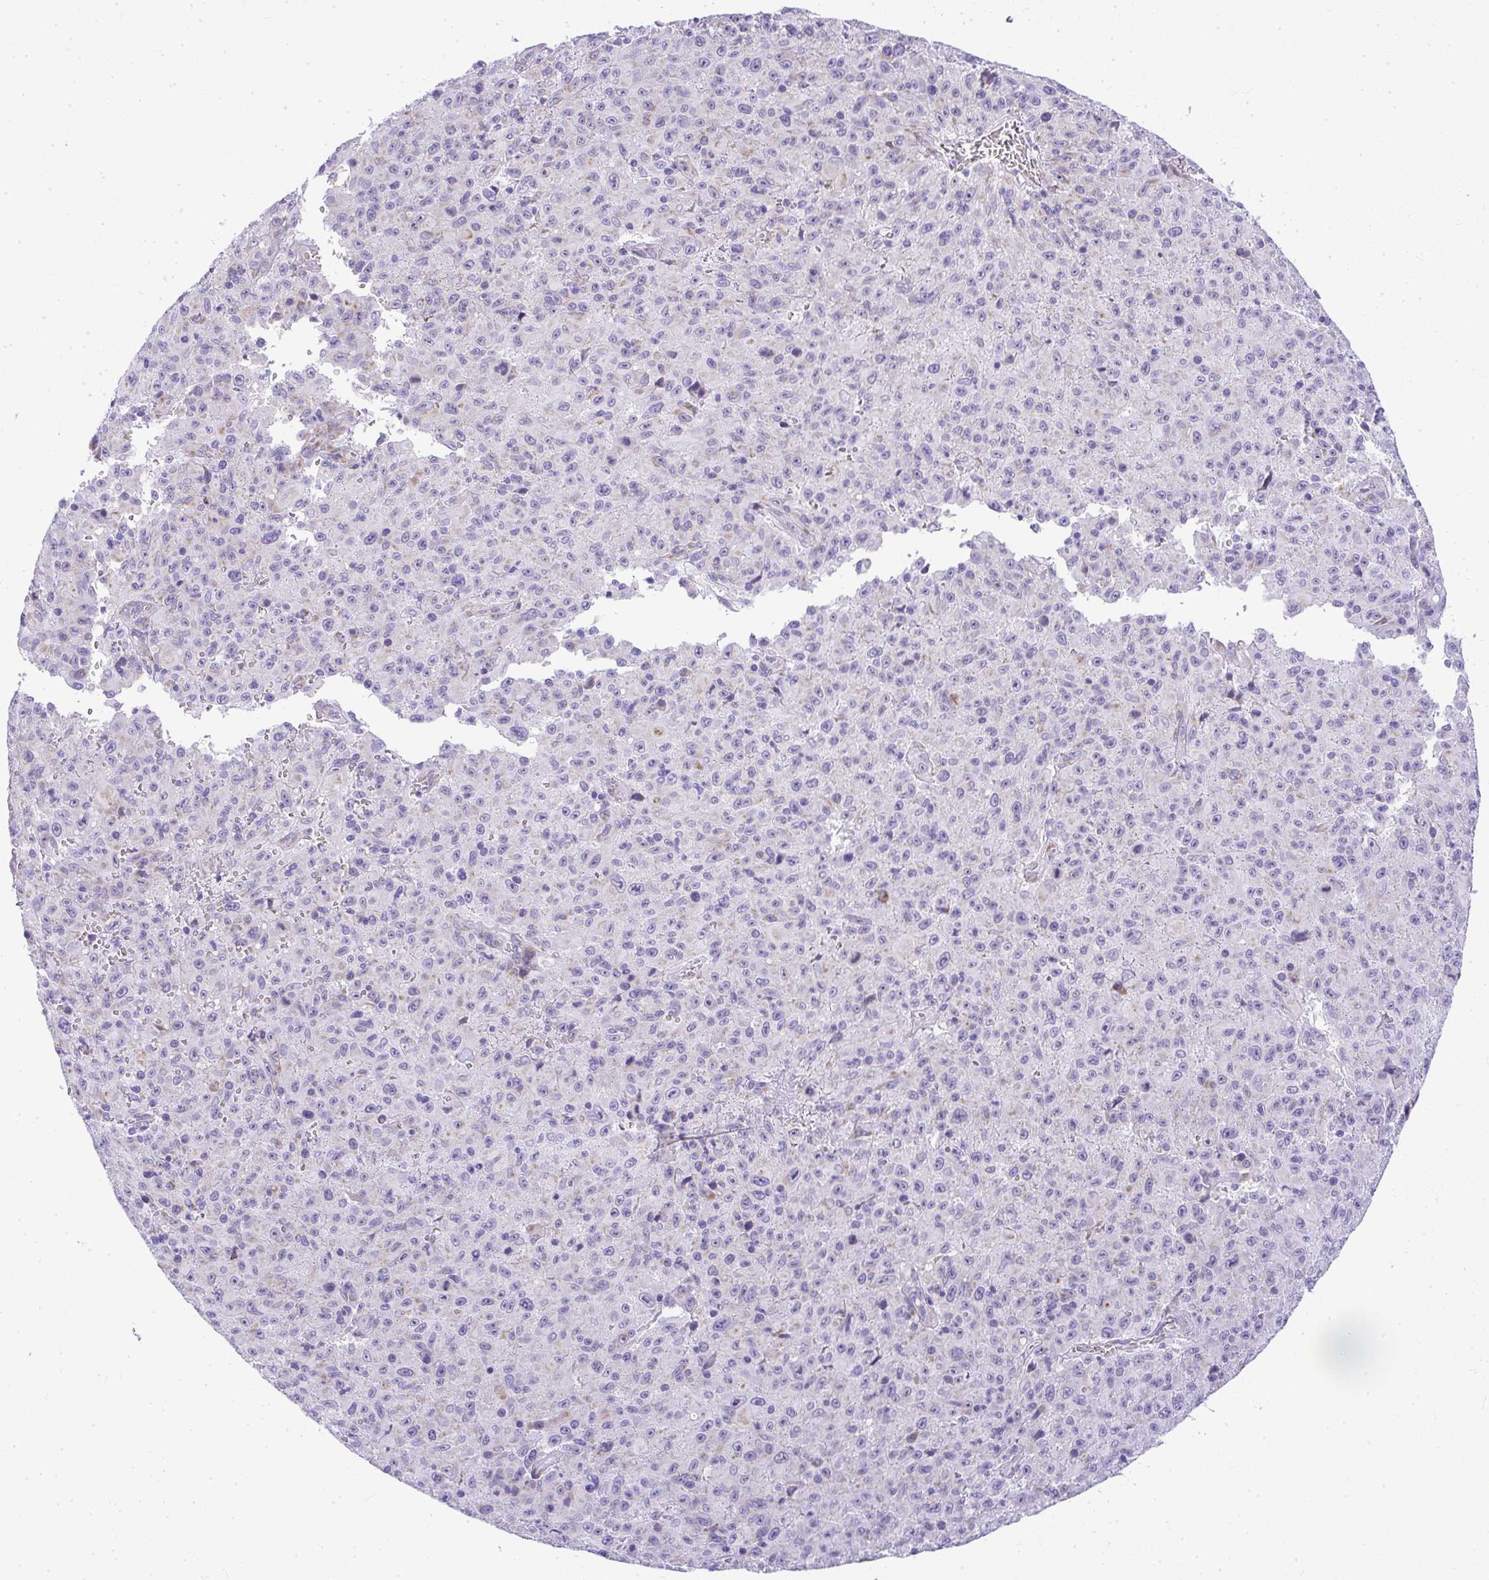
{"staining": {"intensity": "negative", "quantity": "none", "location": "none"}, "tissue": "melanoma", "cell_type": "Tumor cells", "image_type": "cancer", "snomed": [{"axis": "morphology", "description": "Malignant melanoma, NOS"}, {"axis": "topography", "description": "Skin"}], "caption": "A micrograph of melanoma stained for a protein reveals no brown staining in tumor cells.", "gene": "ADRA2C", "patient": {"sex": "male", "age": 46}}